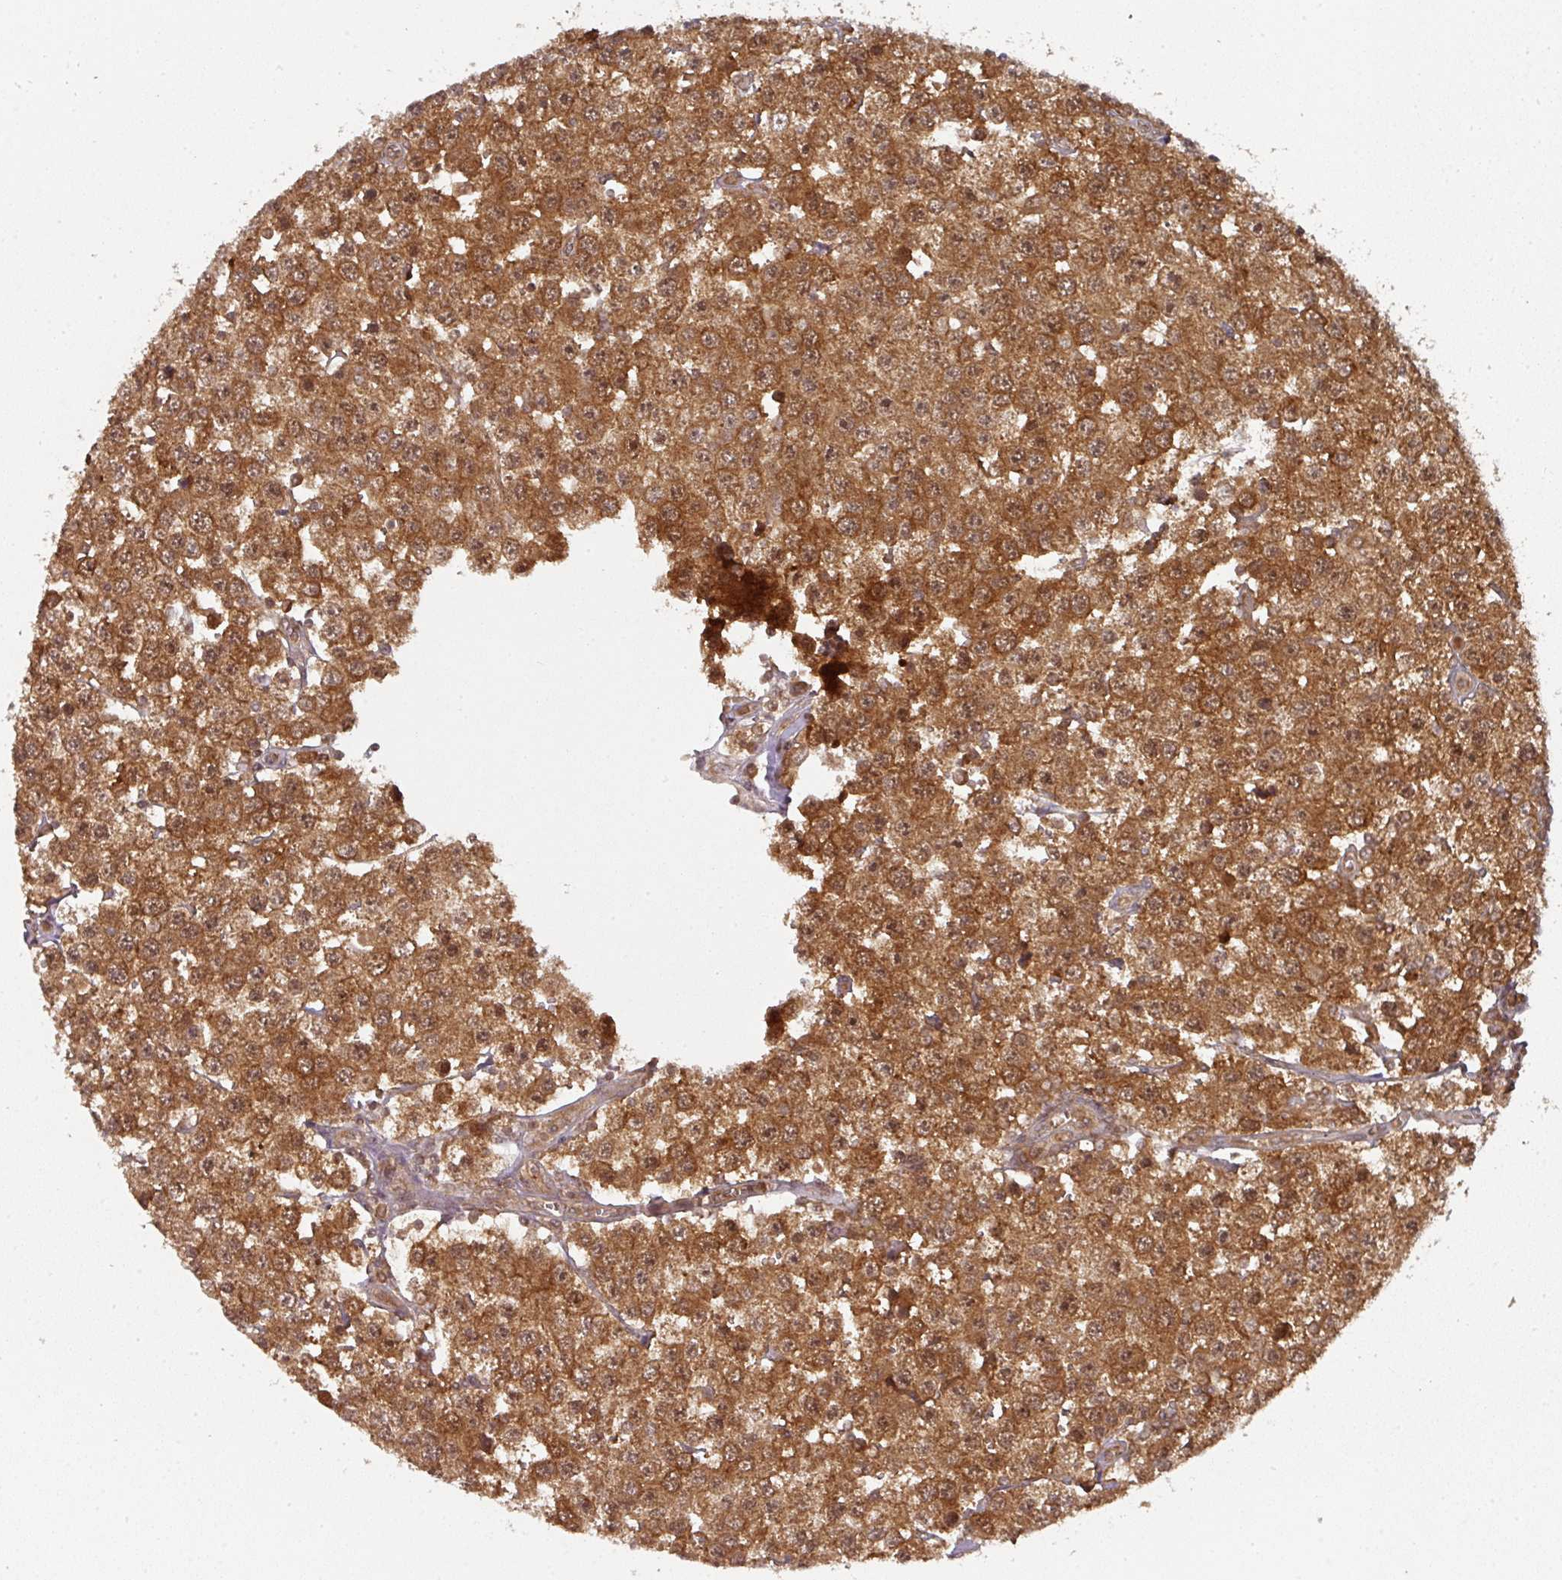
{"staining": {"intensity": "strong", "quantity": ">75%", "location": "cytoplasmic/membranous,nuclear"}, "tissue": "testis cancer", "cell_type": "Tumor cells", "image_type": "cancer", "snomed": [{"axis": "morphology", "description": "Seminoma, NOS"}, {"axis": "topography", "description": "Testis"}], "caption": "Protein expression analysis of testis cancer (seminoma) exhibits strong cytoplasmic/membranous and nuclear staining in approximately >75% of tumor cells.", "gene": "EIF4EBP2", "patient": {"sex": "male", "age": 34}}